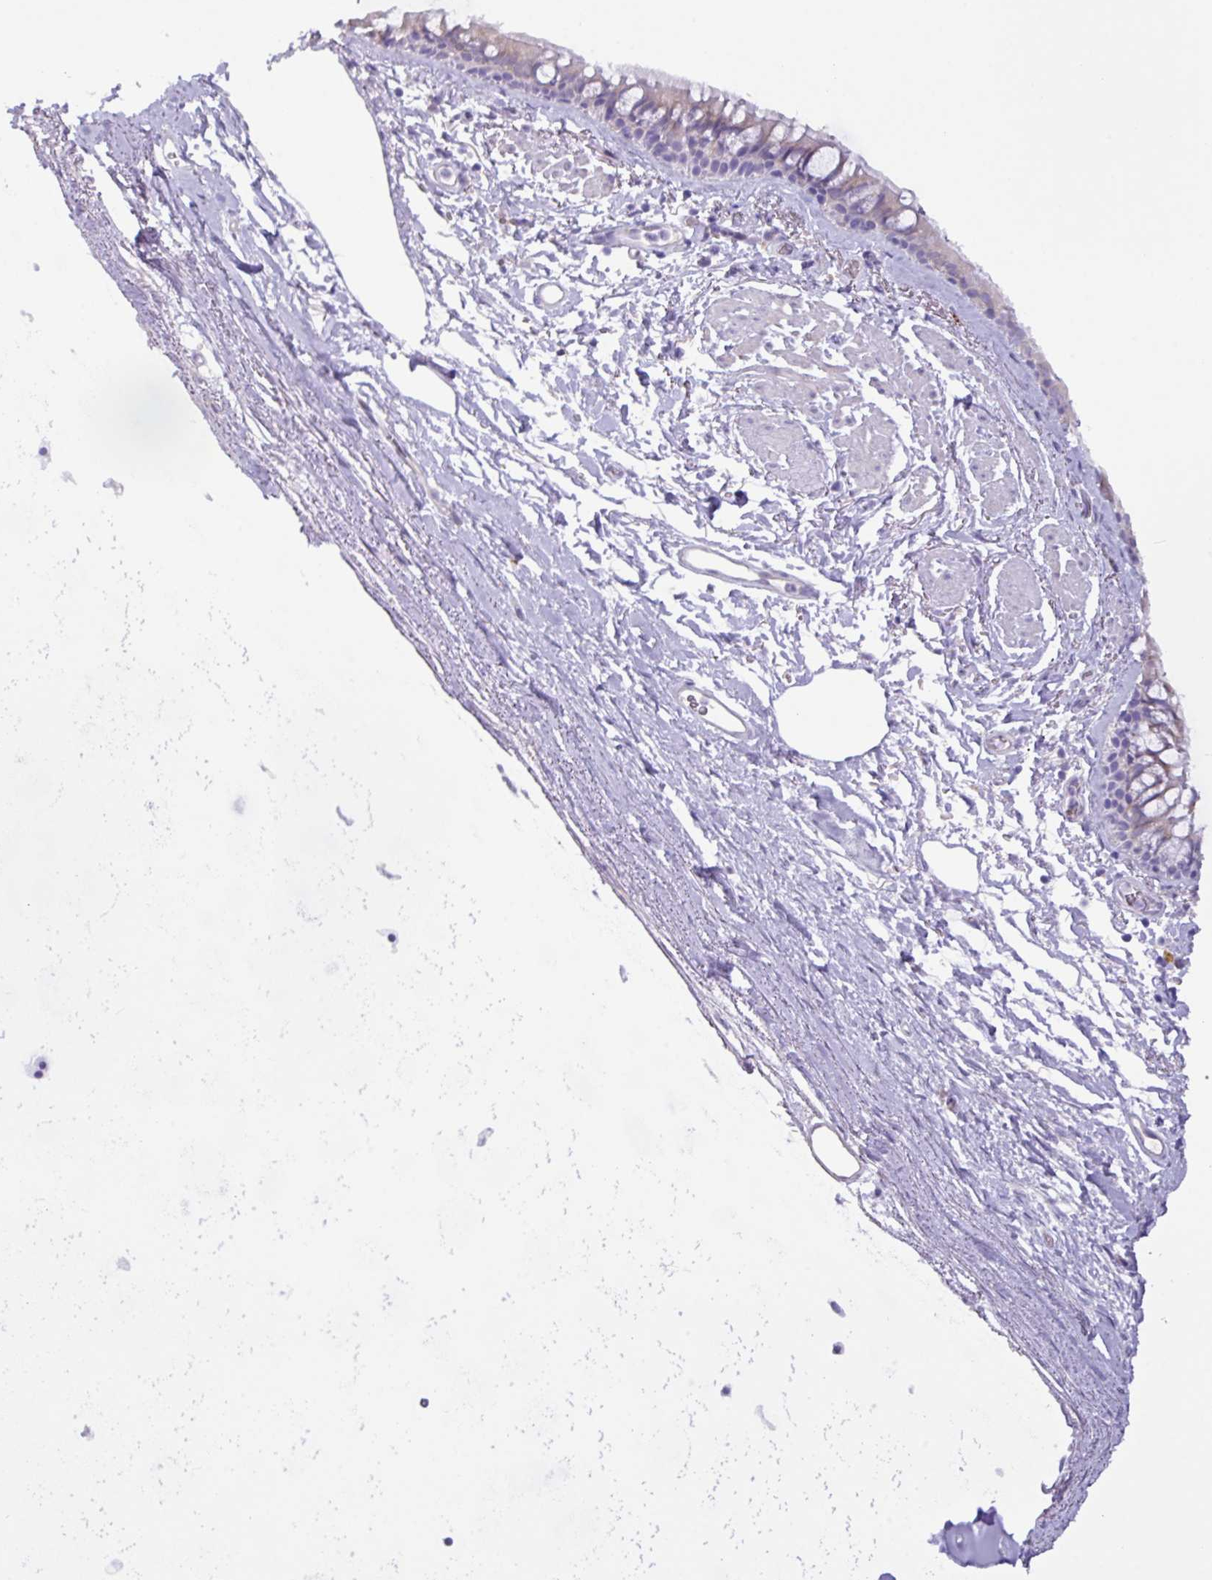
{"staining": {"intensity": "negative", "quantity": "none", "location": "none"}, "tissue": "bronchus", "cell_type": "Respiratory epithelial cells", "image_type": "normal", "snomed": [{"axis": "morphology", "description": "Normal tissue, NOS"}, {"axis": "topography", "description": "Lymph node"}, {"axis": "topography", "description": "Cartilage tissue"}, {"axis": "topography", "description": "Bronchus"}], "caption": "Immunohistochemistry (IHC) image of benign bronchus: bronchus stained with DAB demonstrates no significant protein staining in respiratory epithelial cells.", "gene": "ZNF524", "patient": {"sex": "female", "age": 70}}